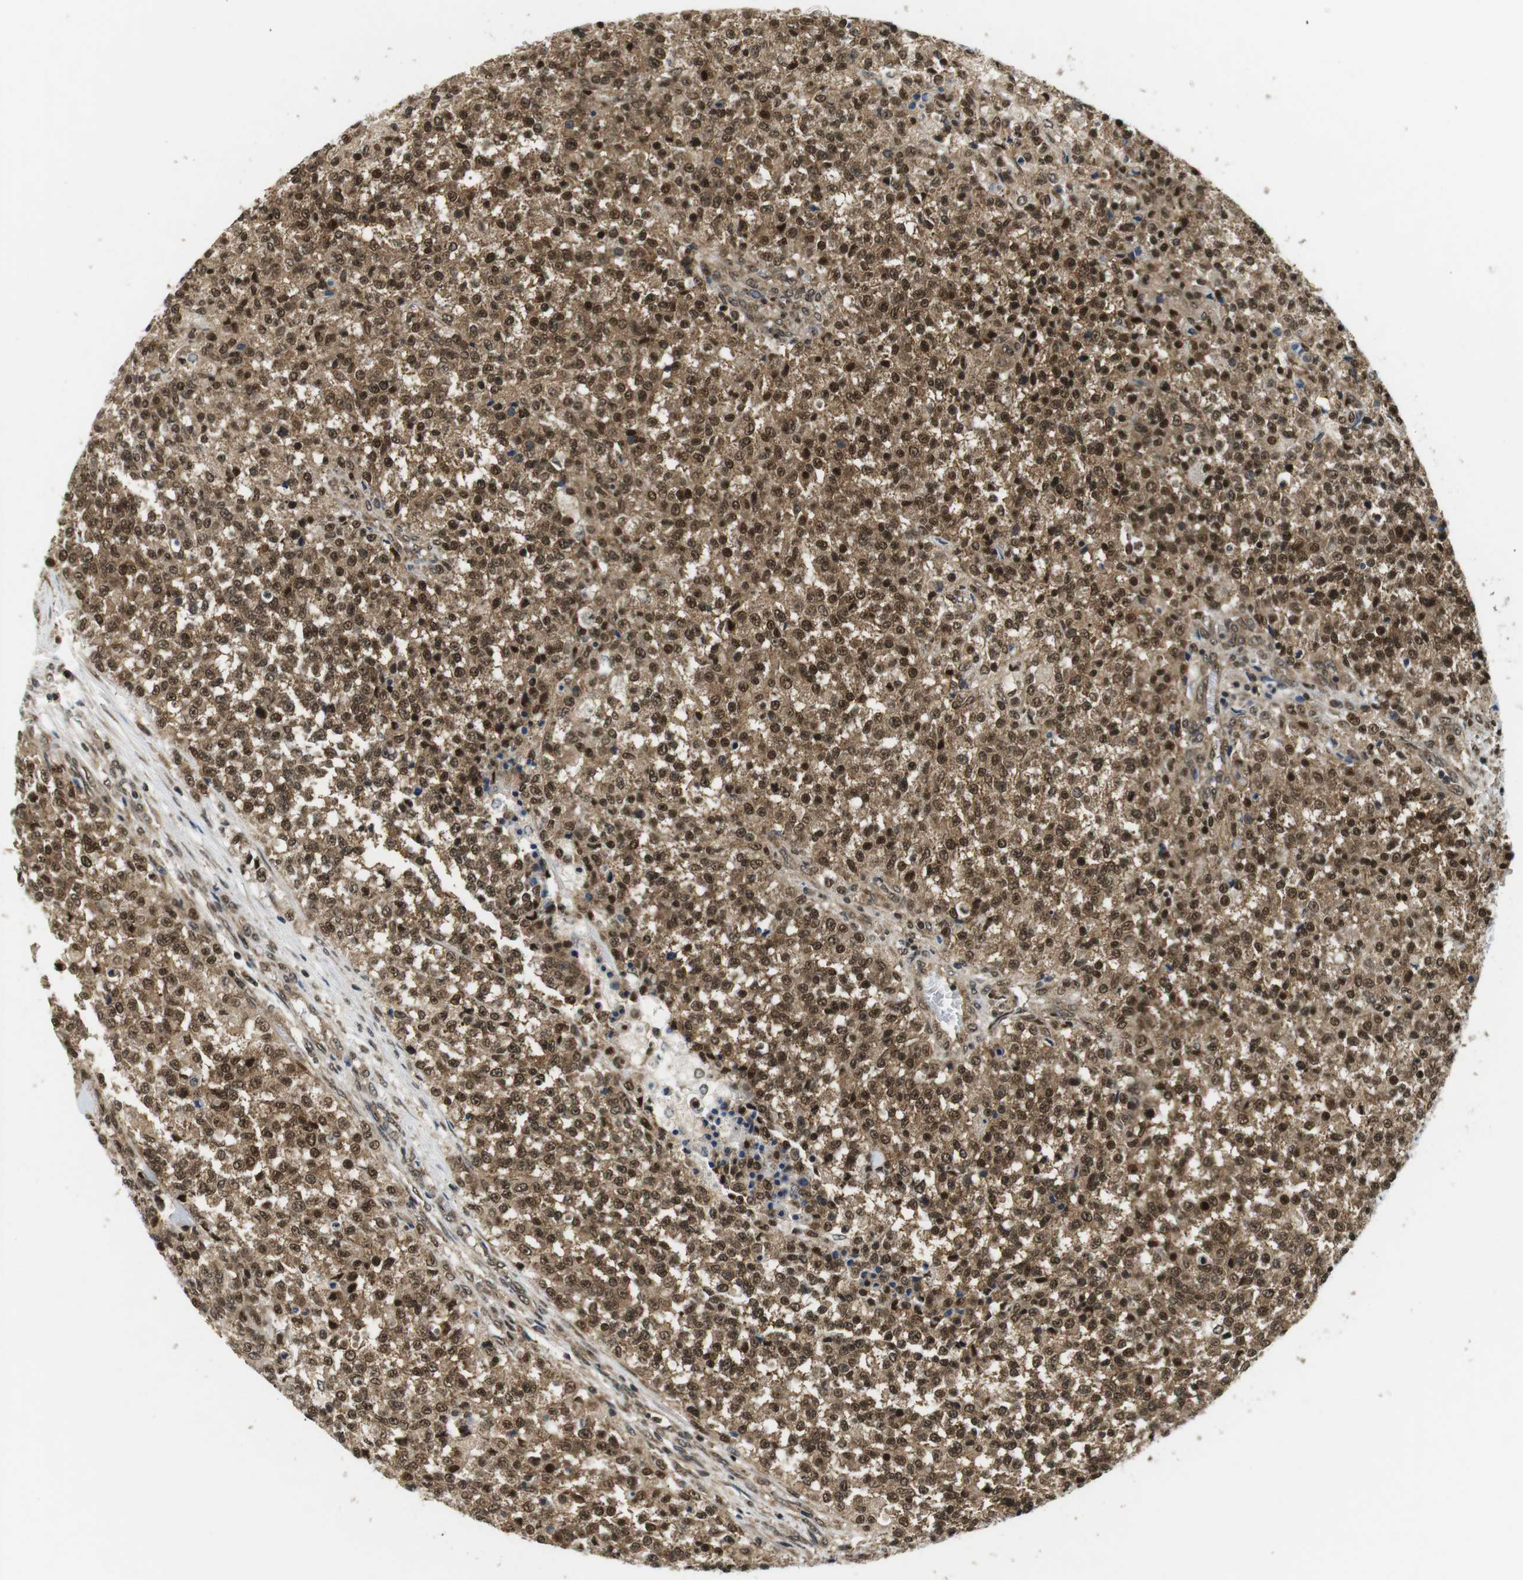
{"staining": {"intensity": "strong", "quantity": ">75%", "location": "cytoplasmic/membranous,nuclear"}, "tissue": "testis cancer", "cell_type": "Tumor cells", "image_type": "cancer", "snomed": [{"axis": "morphology", "description": "Seminoma, NOS"}, {"axis": "topography", "description": "Testis"}], "caption": "Brown immunohistochemical staining in testis seminoma reveals strong cytoplasmic/membranous and nuclear staining in approximately >75% of tumor cells.", "gene": "CSNK2B", "patient": {"sex": "male", "age": 59}}